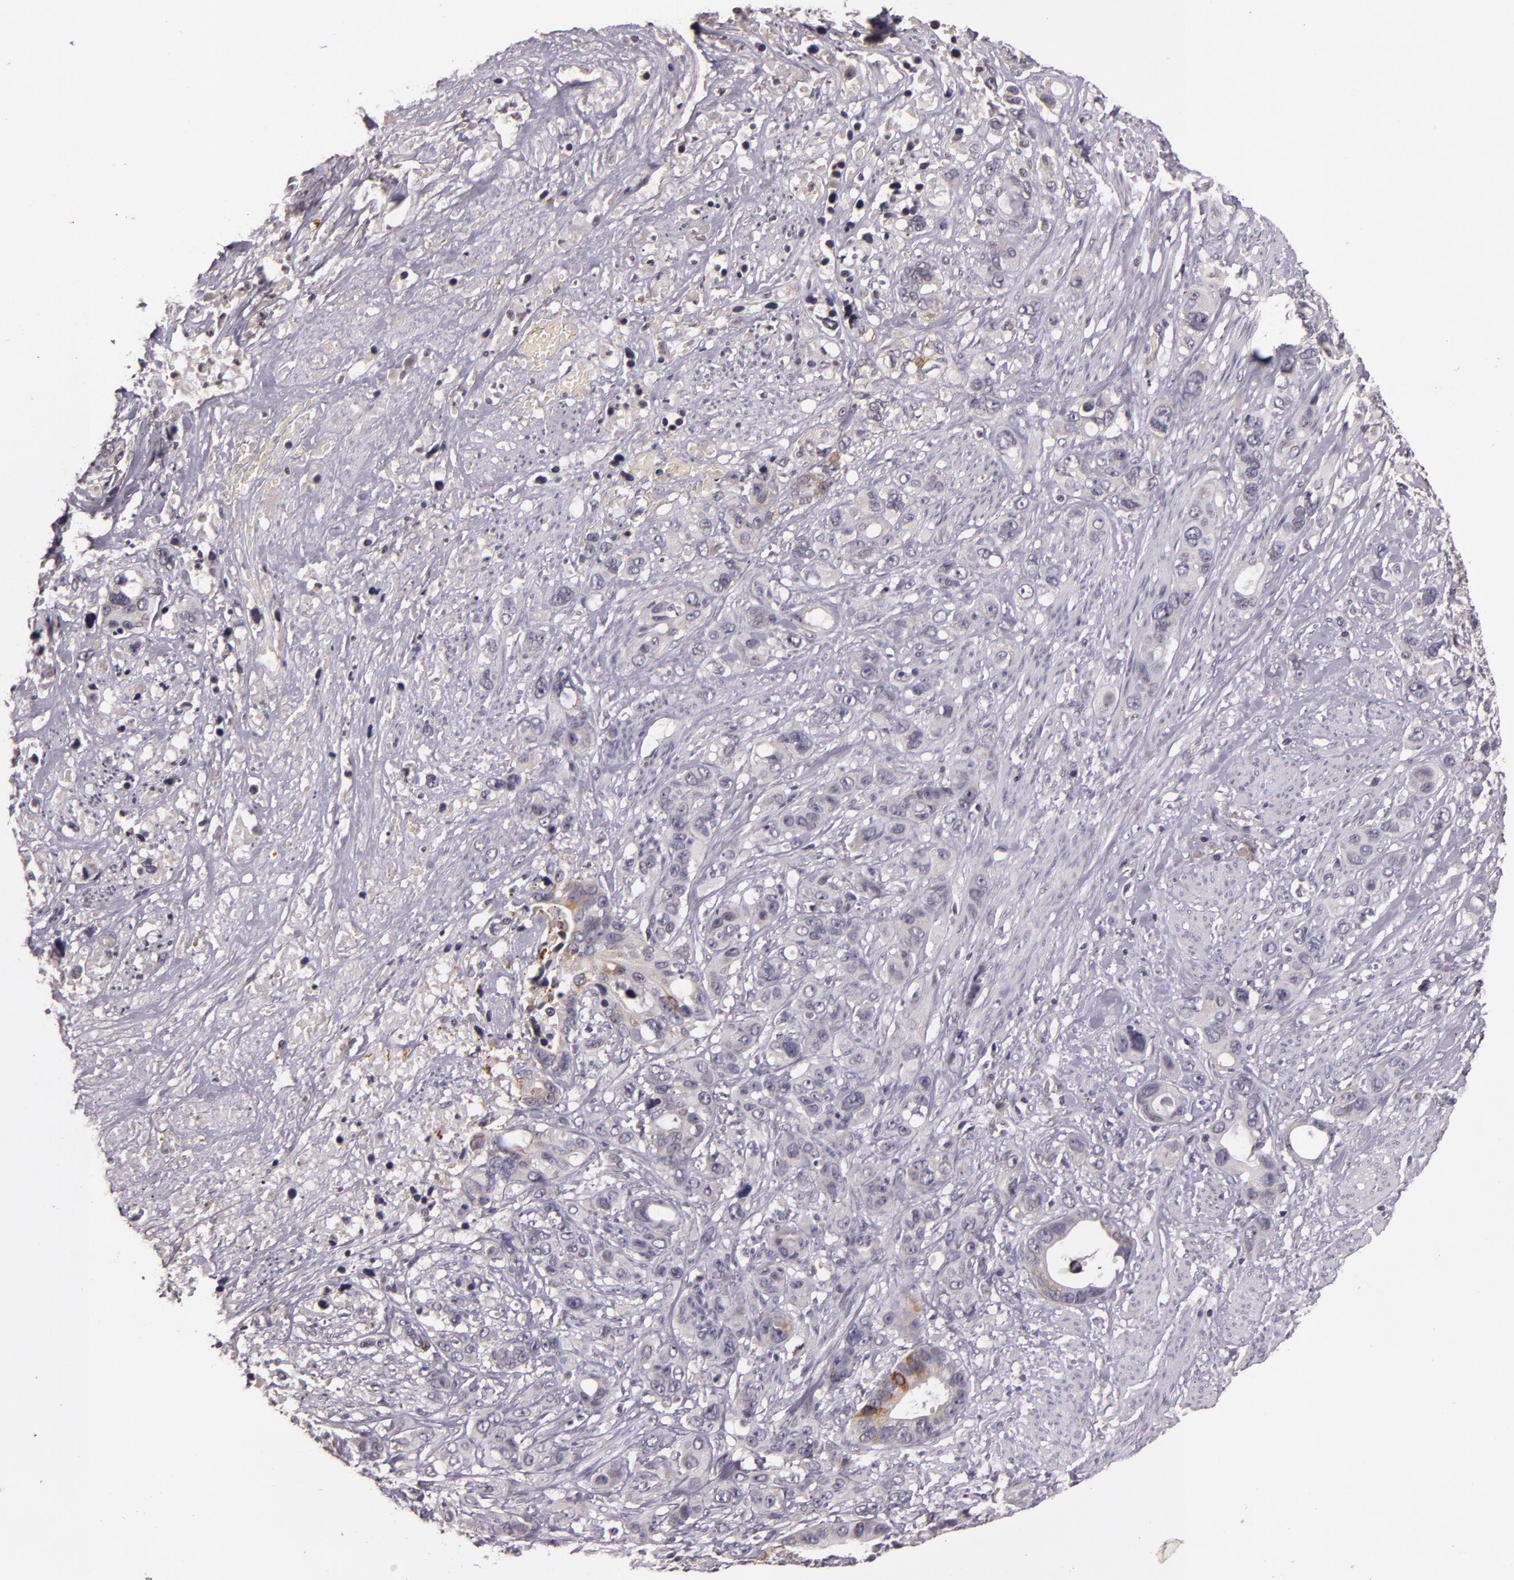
{"staining": {"intensity": "moderate", "quantity": "<25%", "location": "cytoplasmic/membranous"}, "tissue": "stomach cancer", "cell_type": "Tumor cells", "image_type": "cancer", "snomed": [{"axis": "morphology", "description": "Adenocarcinoma, NOS"}, {"axis": "topography", "description": "Stomach, upper"}], "caption": "Human adenocarcinoma (stomach) stained for a protein (brown) displays moderate cytoplasmic/membranous positive staining in about <25% of tumor cells.", "gene": "TFF1", "patient": {"sex": "male", "age": 47}}